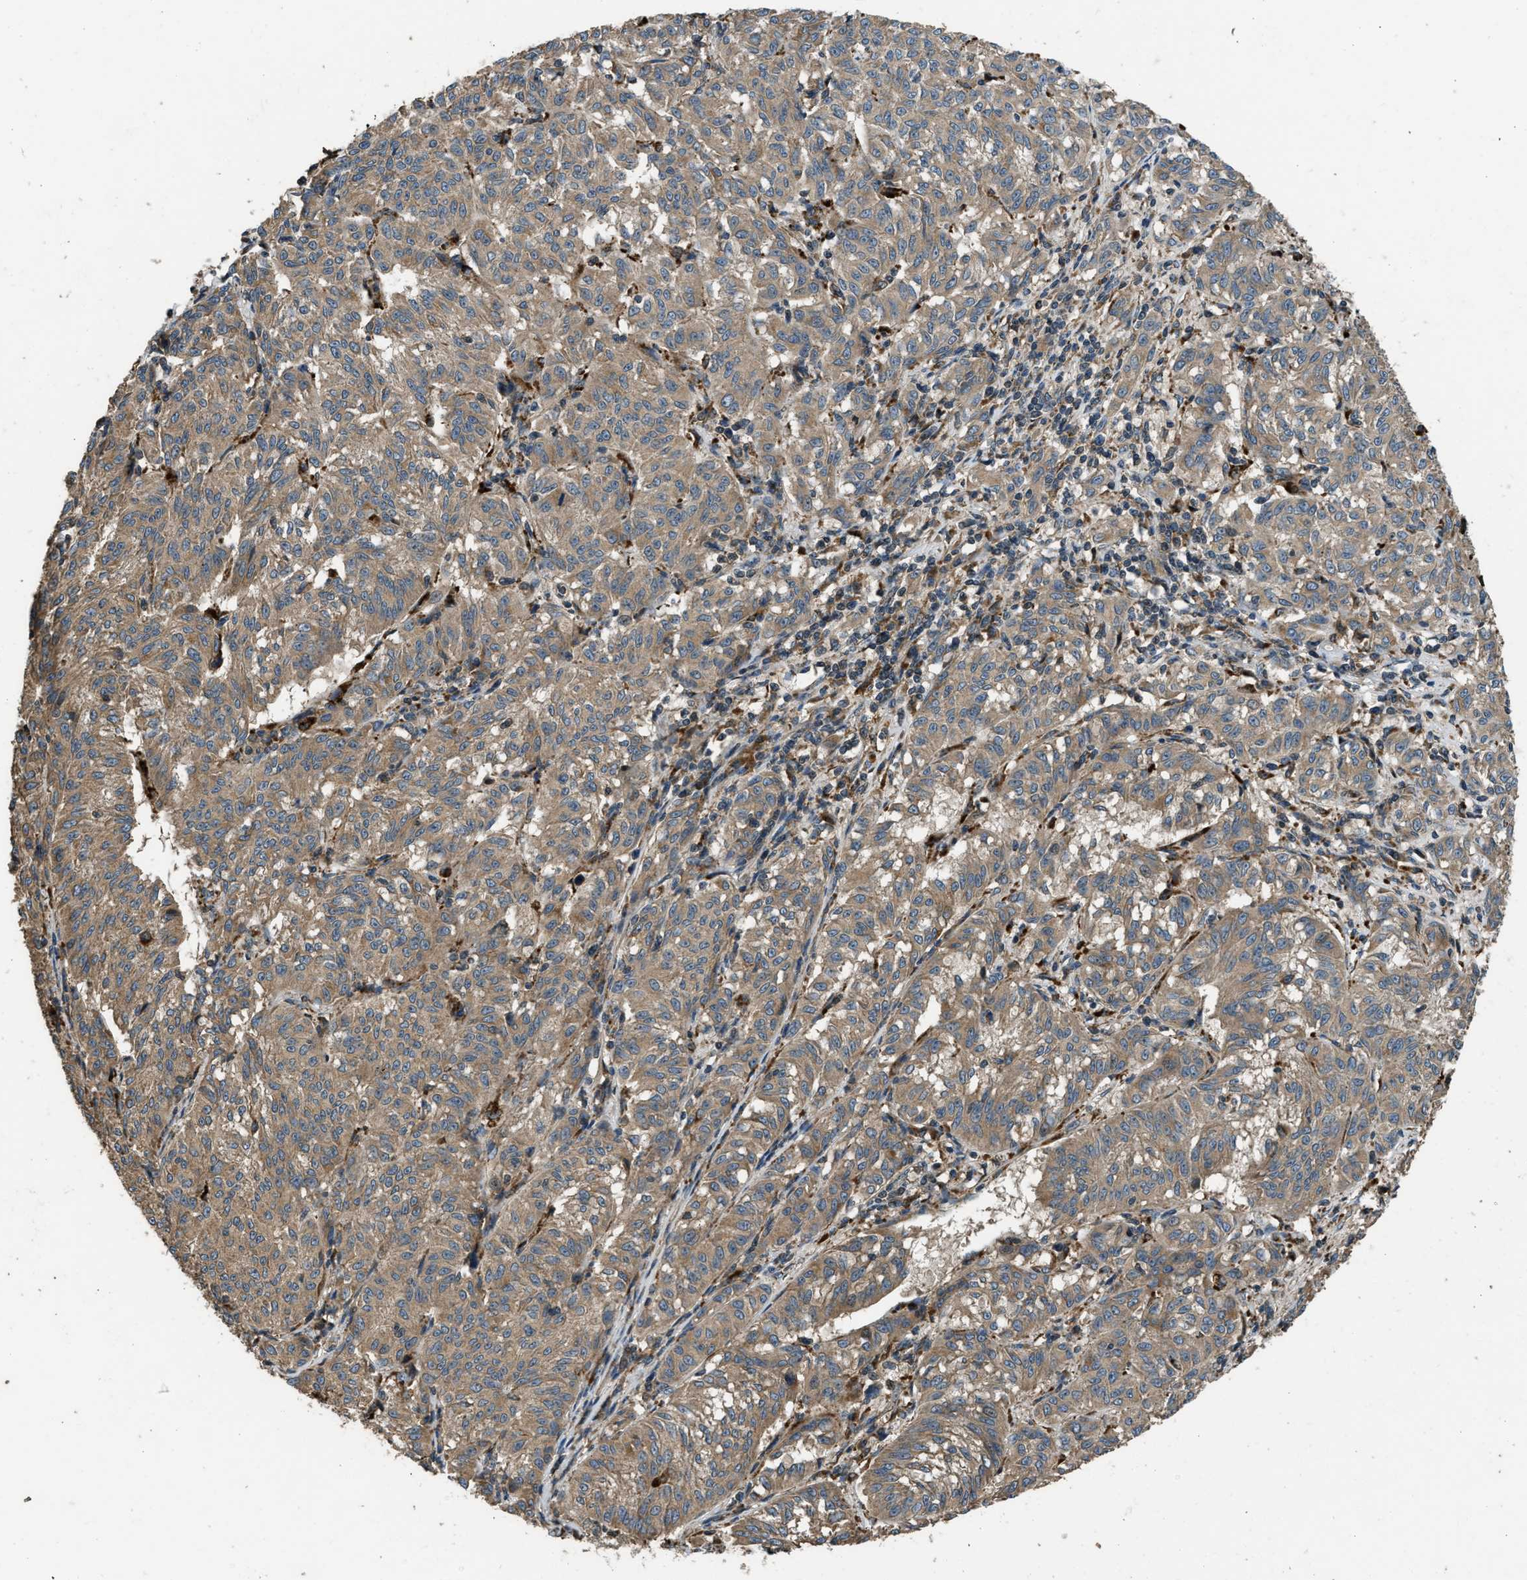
{"staining": {"intensity": "moderate", "quantity": ">75%", "location": "cytoplasmic/membranous"}, "tissue": "melanoma", "cell_type": "Tumor cells", "image_type": "cancer", "snomed": [{"axis": "morphology", "description": "Malignant melanoma, NOS"}, {"axis": "topography", "description": "Skin"}], "caption": "Malignant melanoma tissue displays moderate cytoplasmic/membranous positivity in approximately >75% of tumor cells", "gene": "GGH", "patient": {"sex": "female", "age": 72}}